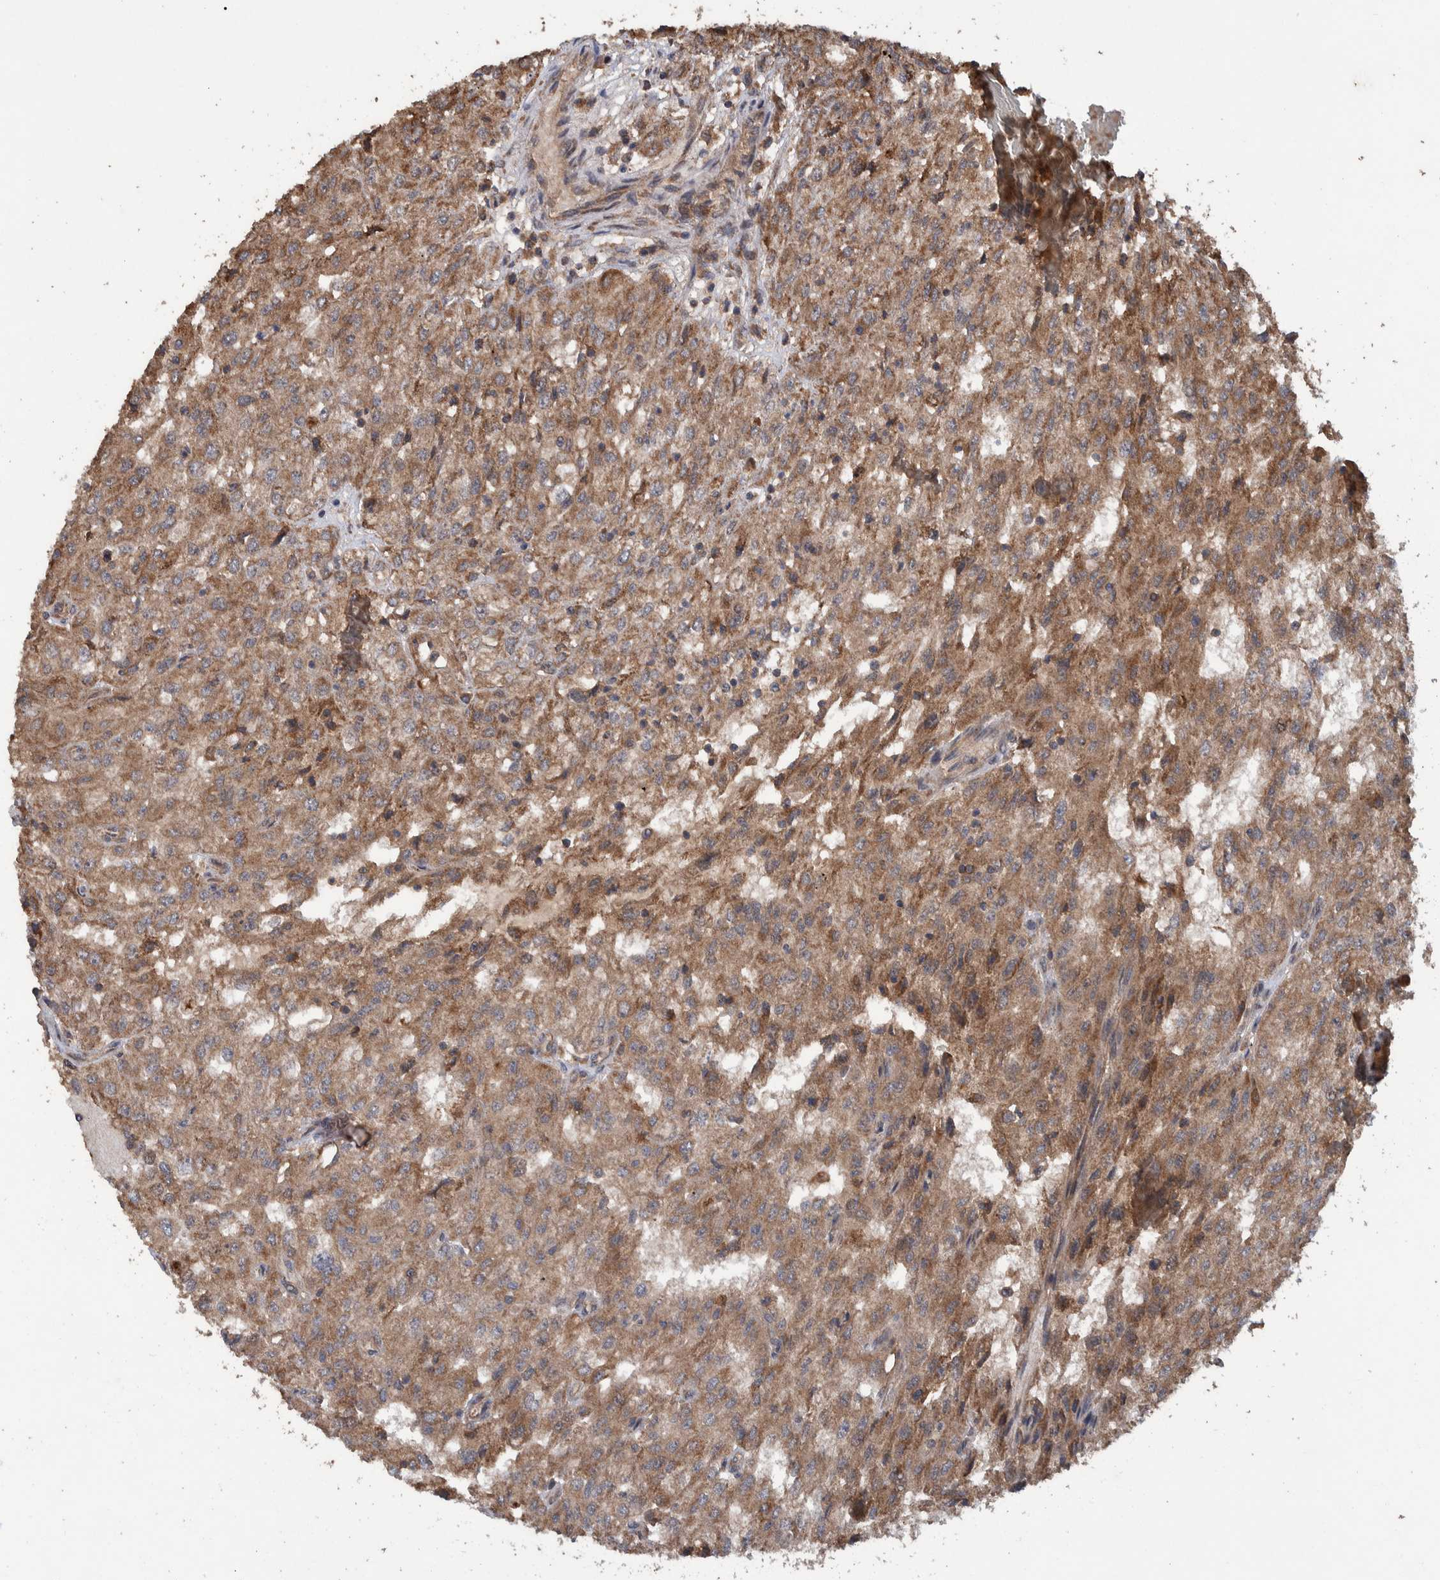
{"staining": {"intensity": "moderate", "quantity": ">75%", "location": "cytoplasmic/membranous"}, "tissue": "renal cancer", "cell_type": "Tumor cells", "image_type": "cancer", "snomed": [{"axis": "morphology", "description": "Adenocarcinoma, NOS"}, {"axis": "topography", "description": "Kidney"}], "caption": "An image showing moderate cytoplasmic/membranous staining in about >75% of tumor cells in renal cancer, as visualized by brown immunohistochemical staining.", "gene": "TRIM16", "patient": {"sex": "female", "age": 54}}